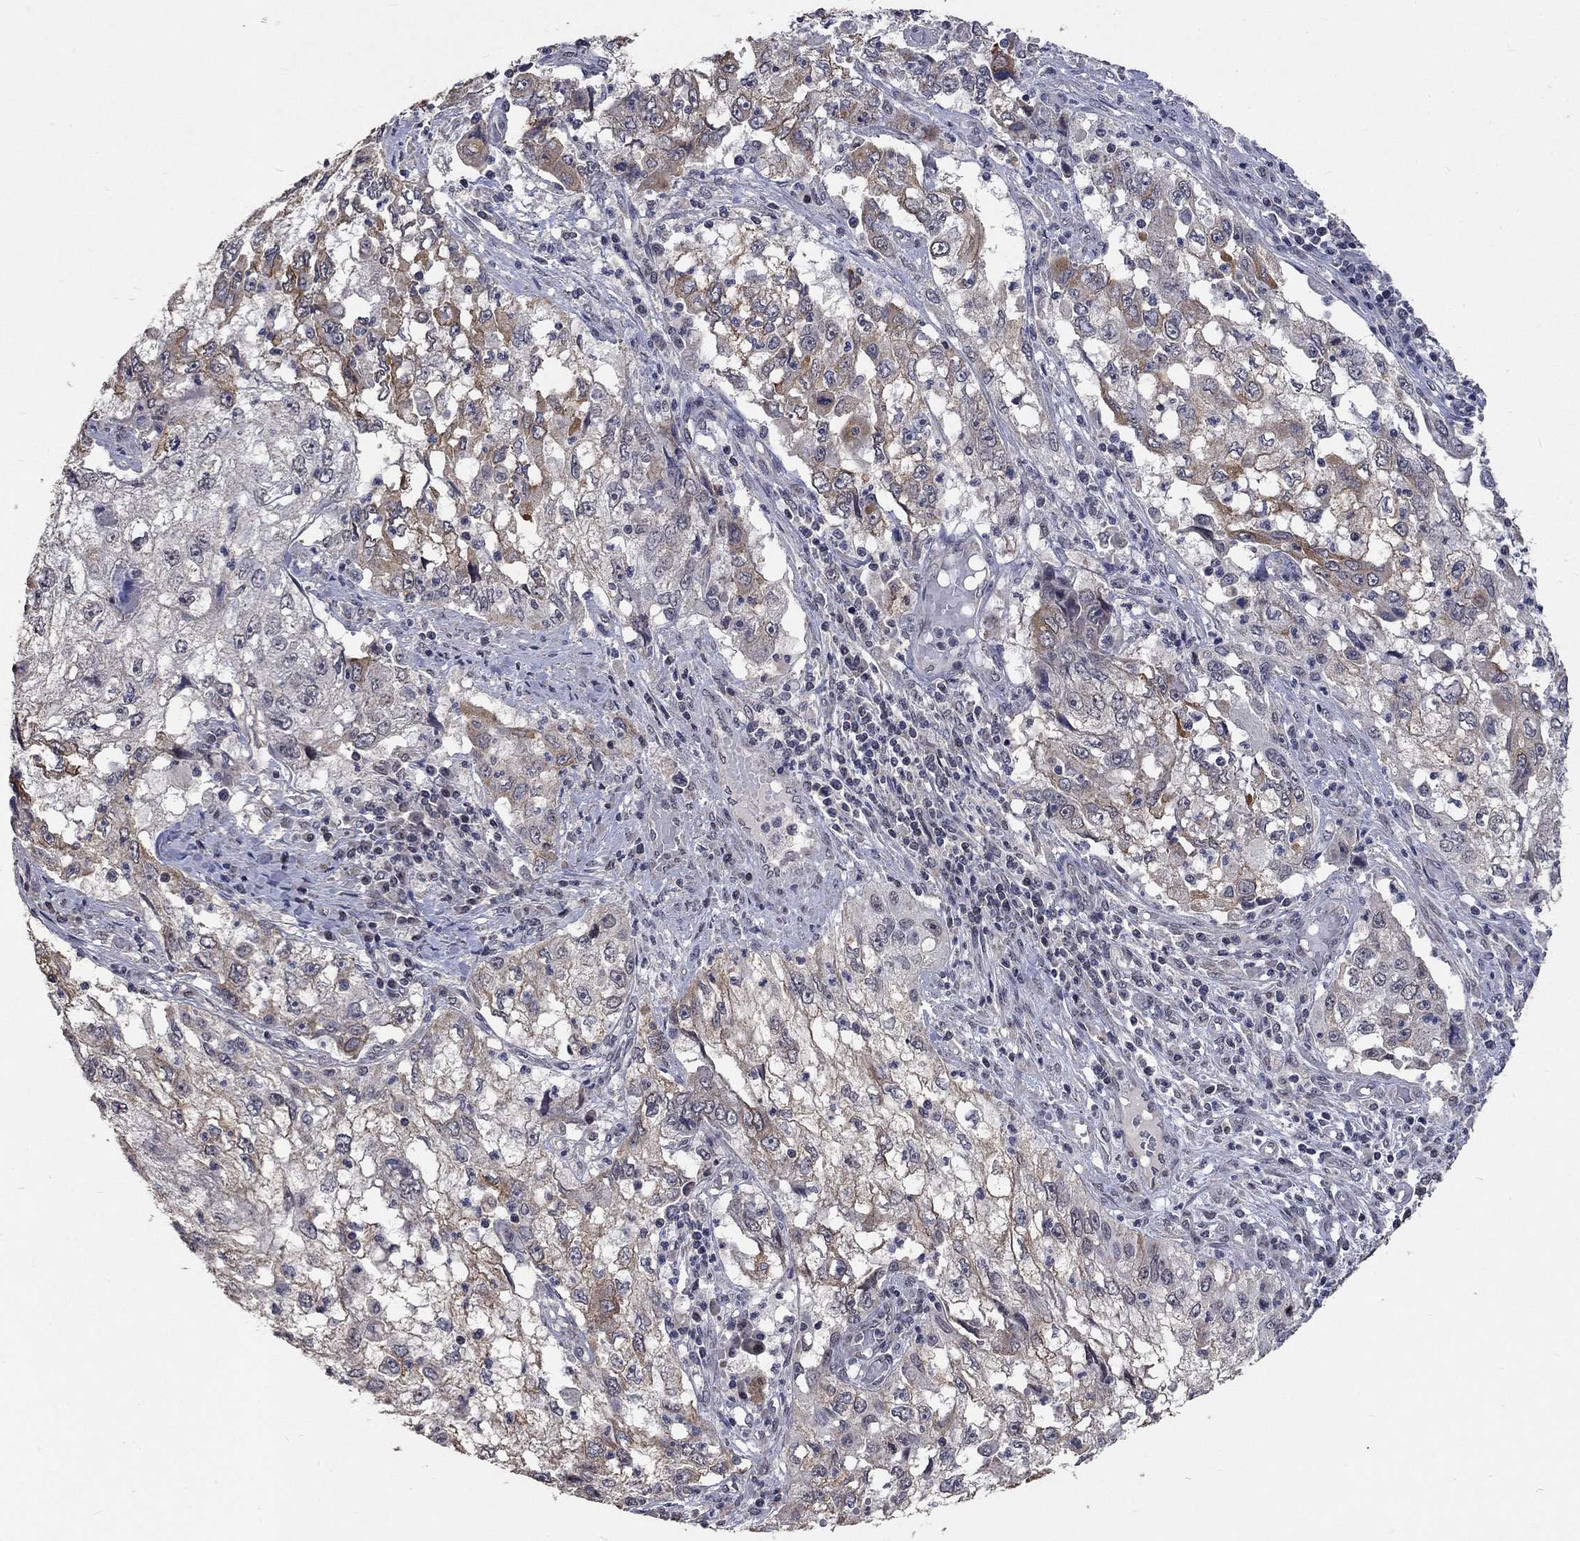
{"staining": {"intensity": "weak", "quantity": "25%-75%", "location": "cytoplasmic/membranous"}, "tissue": "cervical cancer", "cell_type": "Tumor cells", "image_type": "cancer", "snomed": [{"axis": "morphology", "description": "Squamous cell carcinoma, NOS"}, {"axis": "topography", "description": "Cervix"}], "caption": "Immunohistochemistry (IHC) (DAB (3,3'-diaminobenzidine)) staining of cervical cancer reveals weak cytoplasmic/membranous protein expression in approximately 25%-75% of tumor cells.", "gene": "SPATA33", "patient": {"sex": "female", "age": 36}}